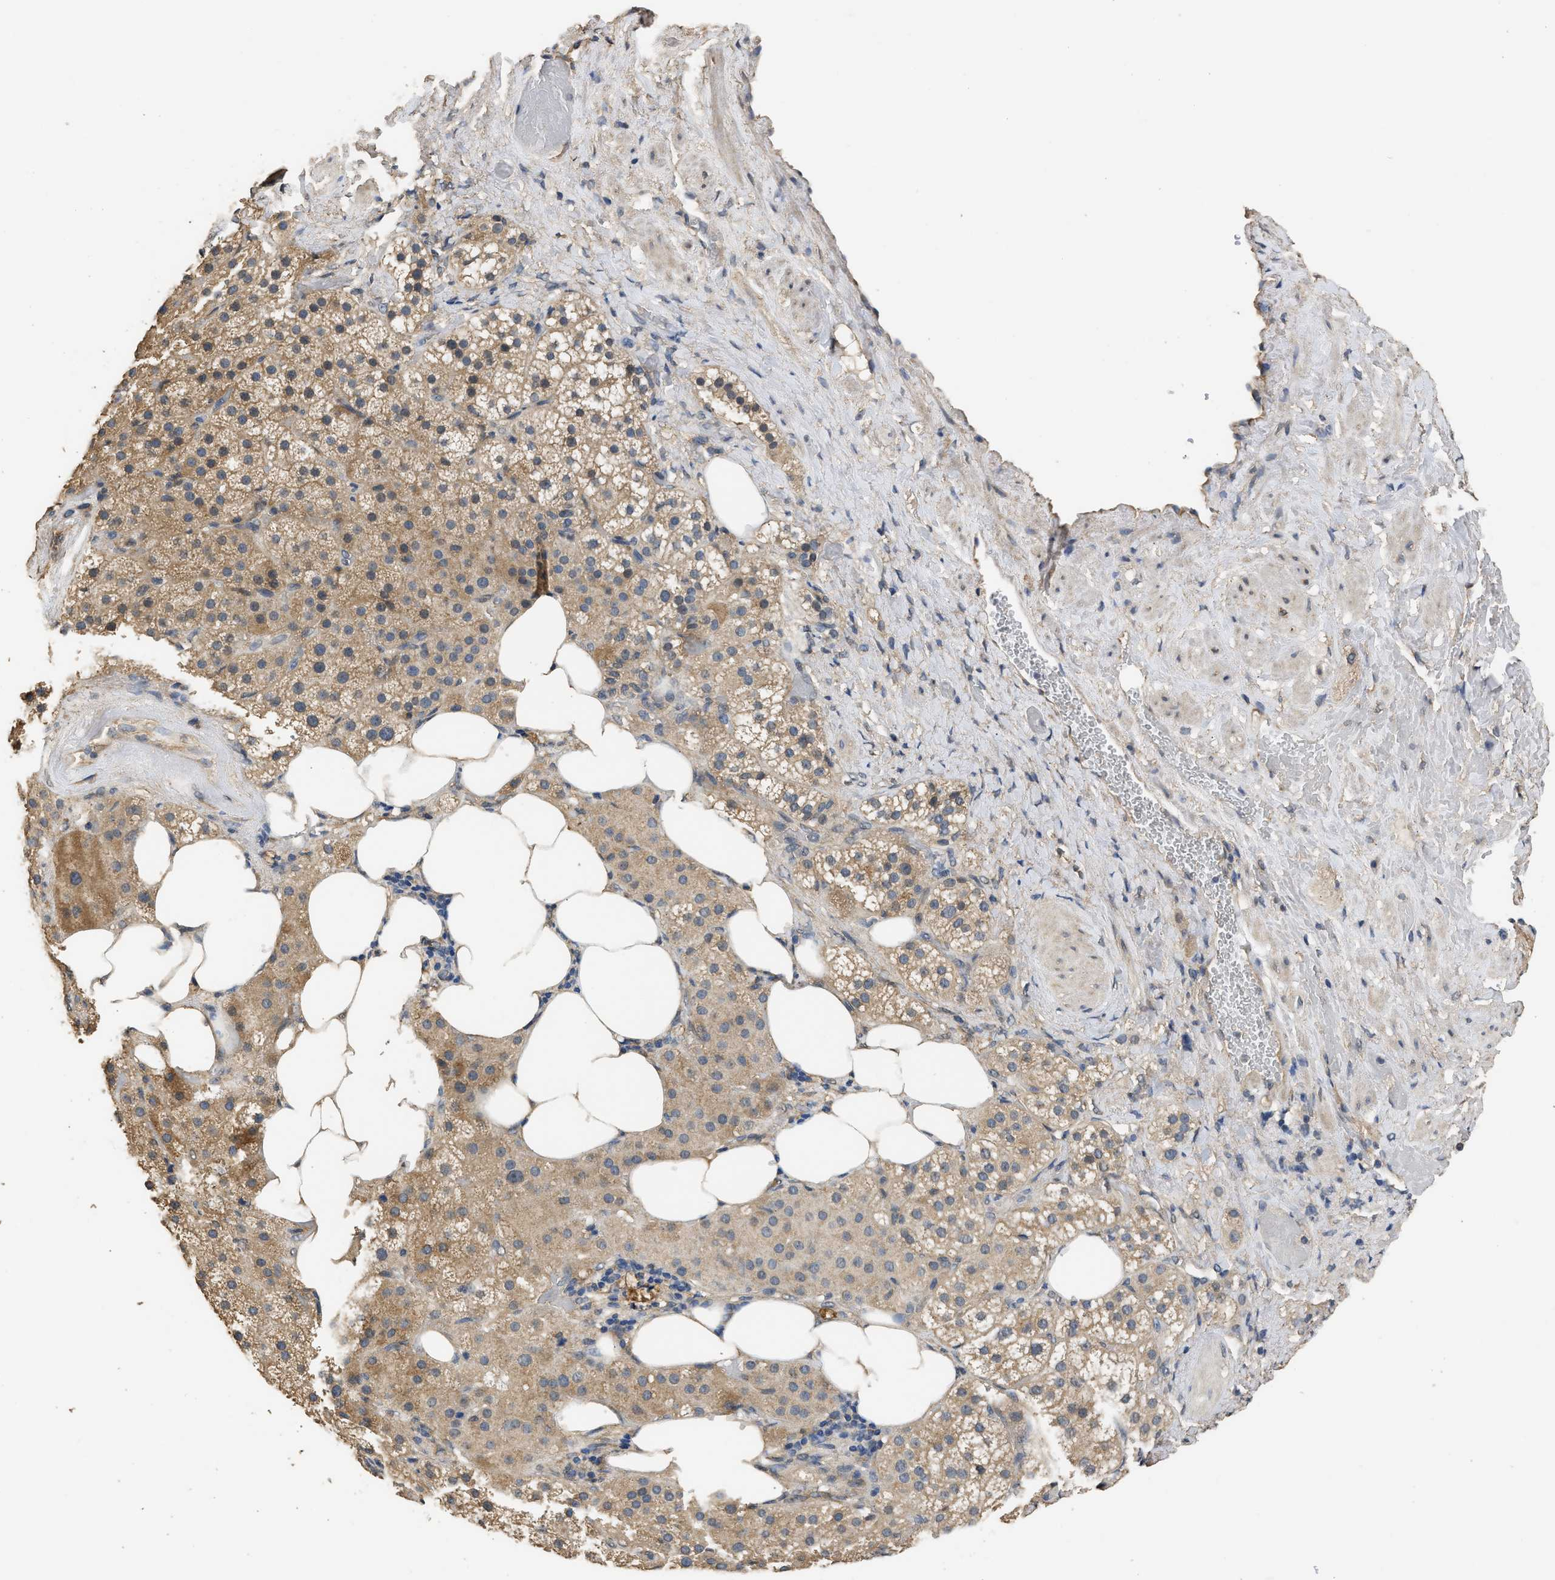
{"staining": {"intensity": "moderate", "quantity": ">75%", "location": "cytoplasmic/membranous"}, "tissue": "adrenal gland", "cell_type": "Glandular cells", "image_type": "normal", "snomed": [{"axis": "morphology", "description": "Normal tissue, NOS"}, {"axis": "topography", "description": "Adrenal gland"}], "caption": "Unremarkable adrenal gland was stained to show a protein in brown. There is medium levels of moderate cytoplasmic/membranous positivity in approximately >75% of glandular cells. Immunohistochemistry stains the protein in brown and the nuclei are stained blue.", "gene": "SPINT2", "patient": {"sex": "female", "age": 59}}